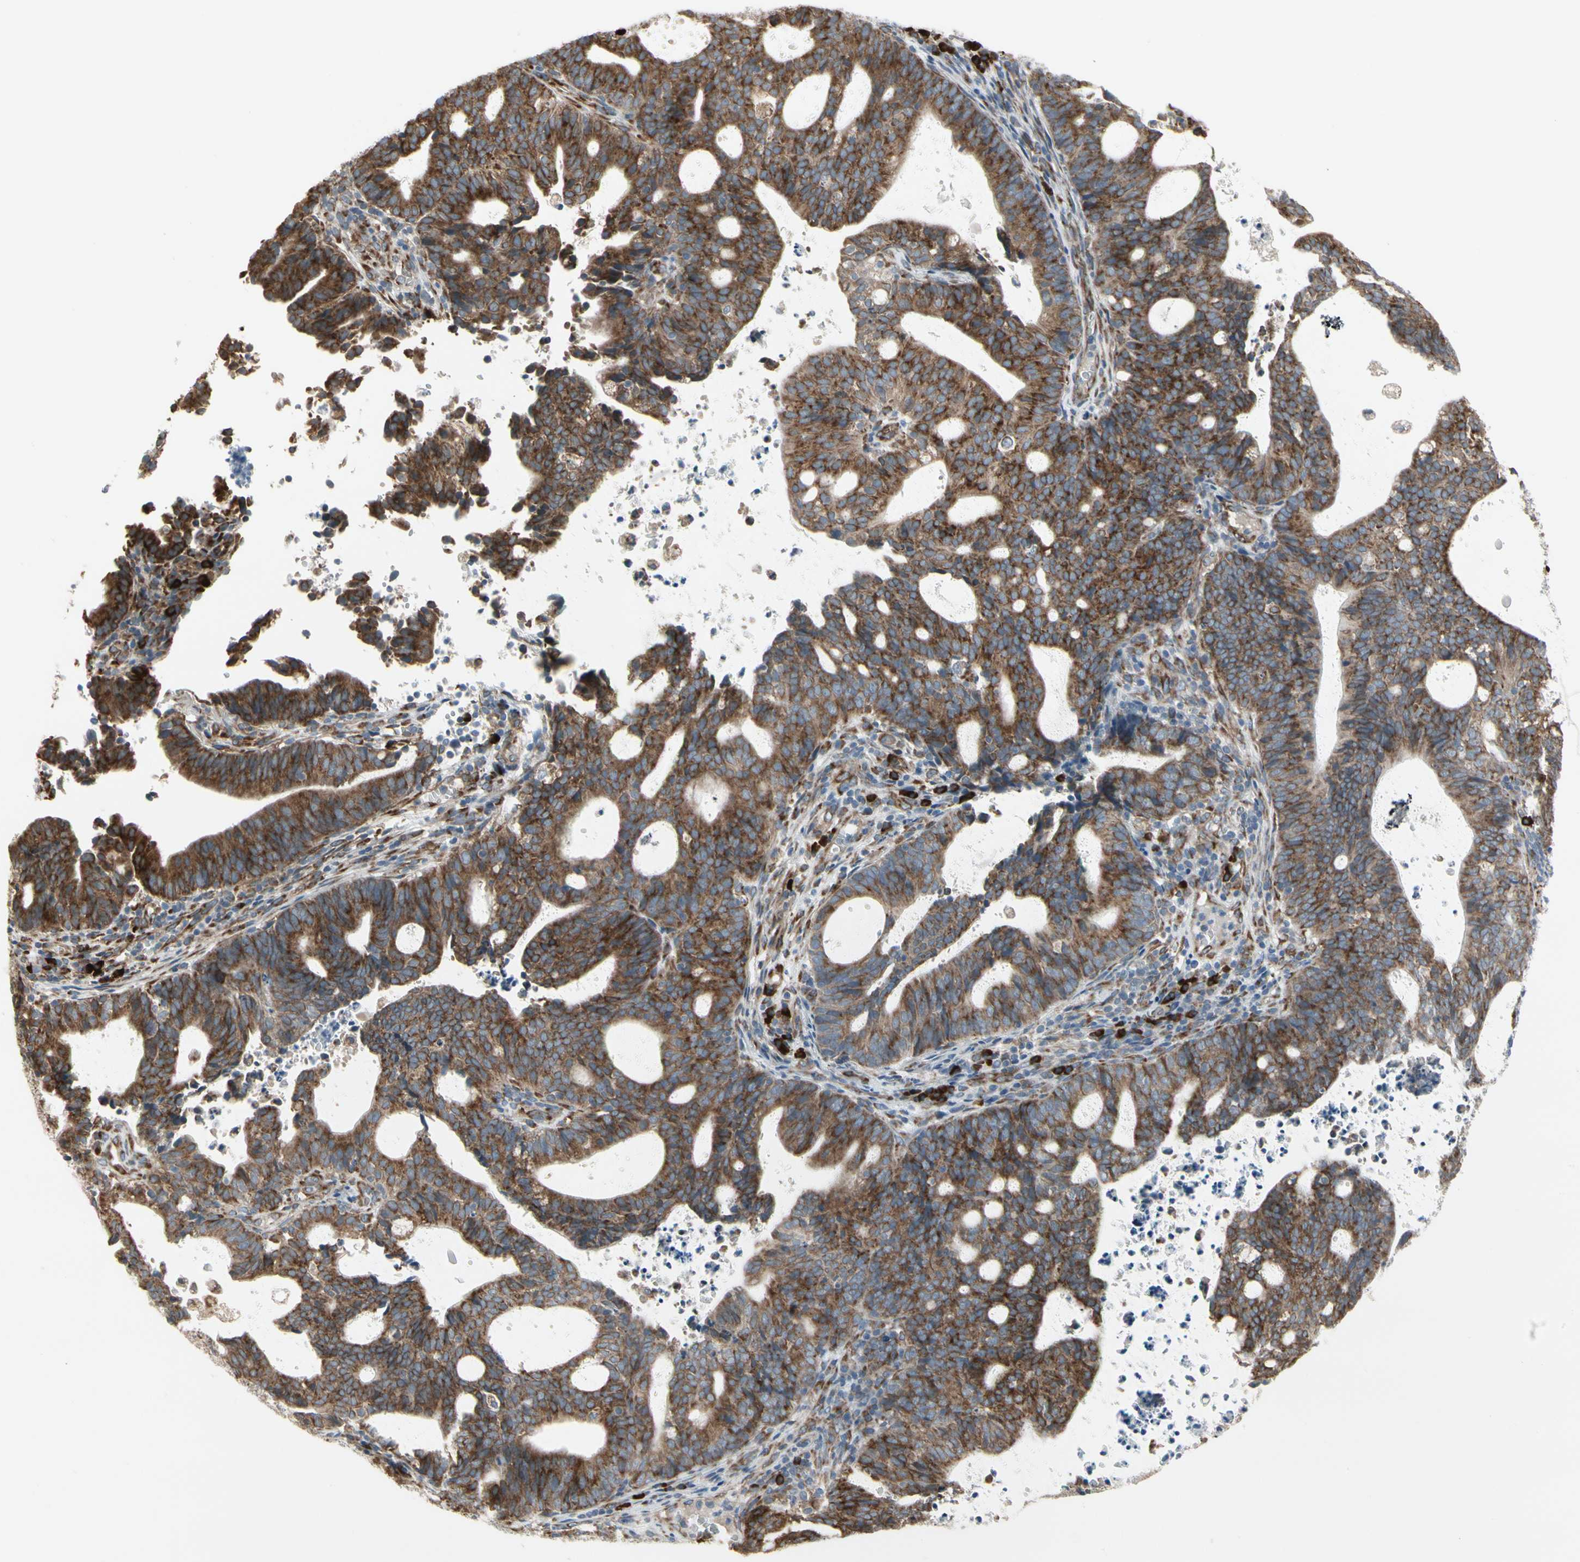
{"staining": {"intensity": "strong", "quantity": ">75%", "location": "cytoplasmic/membranous"}, "tissue": "endometrial cancer", "cell_type": "Tumor cells", "image_type": "cancer", "snomed": [{"axis": "morphology", "description": "Adenocarcinoma, NOS"}, {"axis": "topography", "description": "Uterus"}], "caption": "Immunohistochemistry (IHC) photomicrograph of neoplastic tissue: human endometrial adenocarcinoma stained using immunohistochemistry (IHC) exhibits high levels of strong protein expression localized specifically in the cytoplasmic/membranous of tumor cells, appearing as a cytoplasmic/membranous brown color.", "gene": "FNDC3A", "patient": {"sex": "female", "age": 83}}